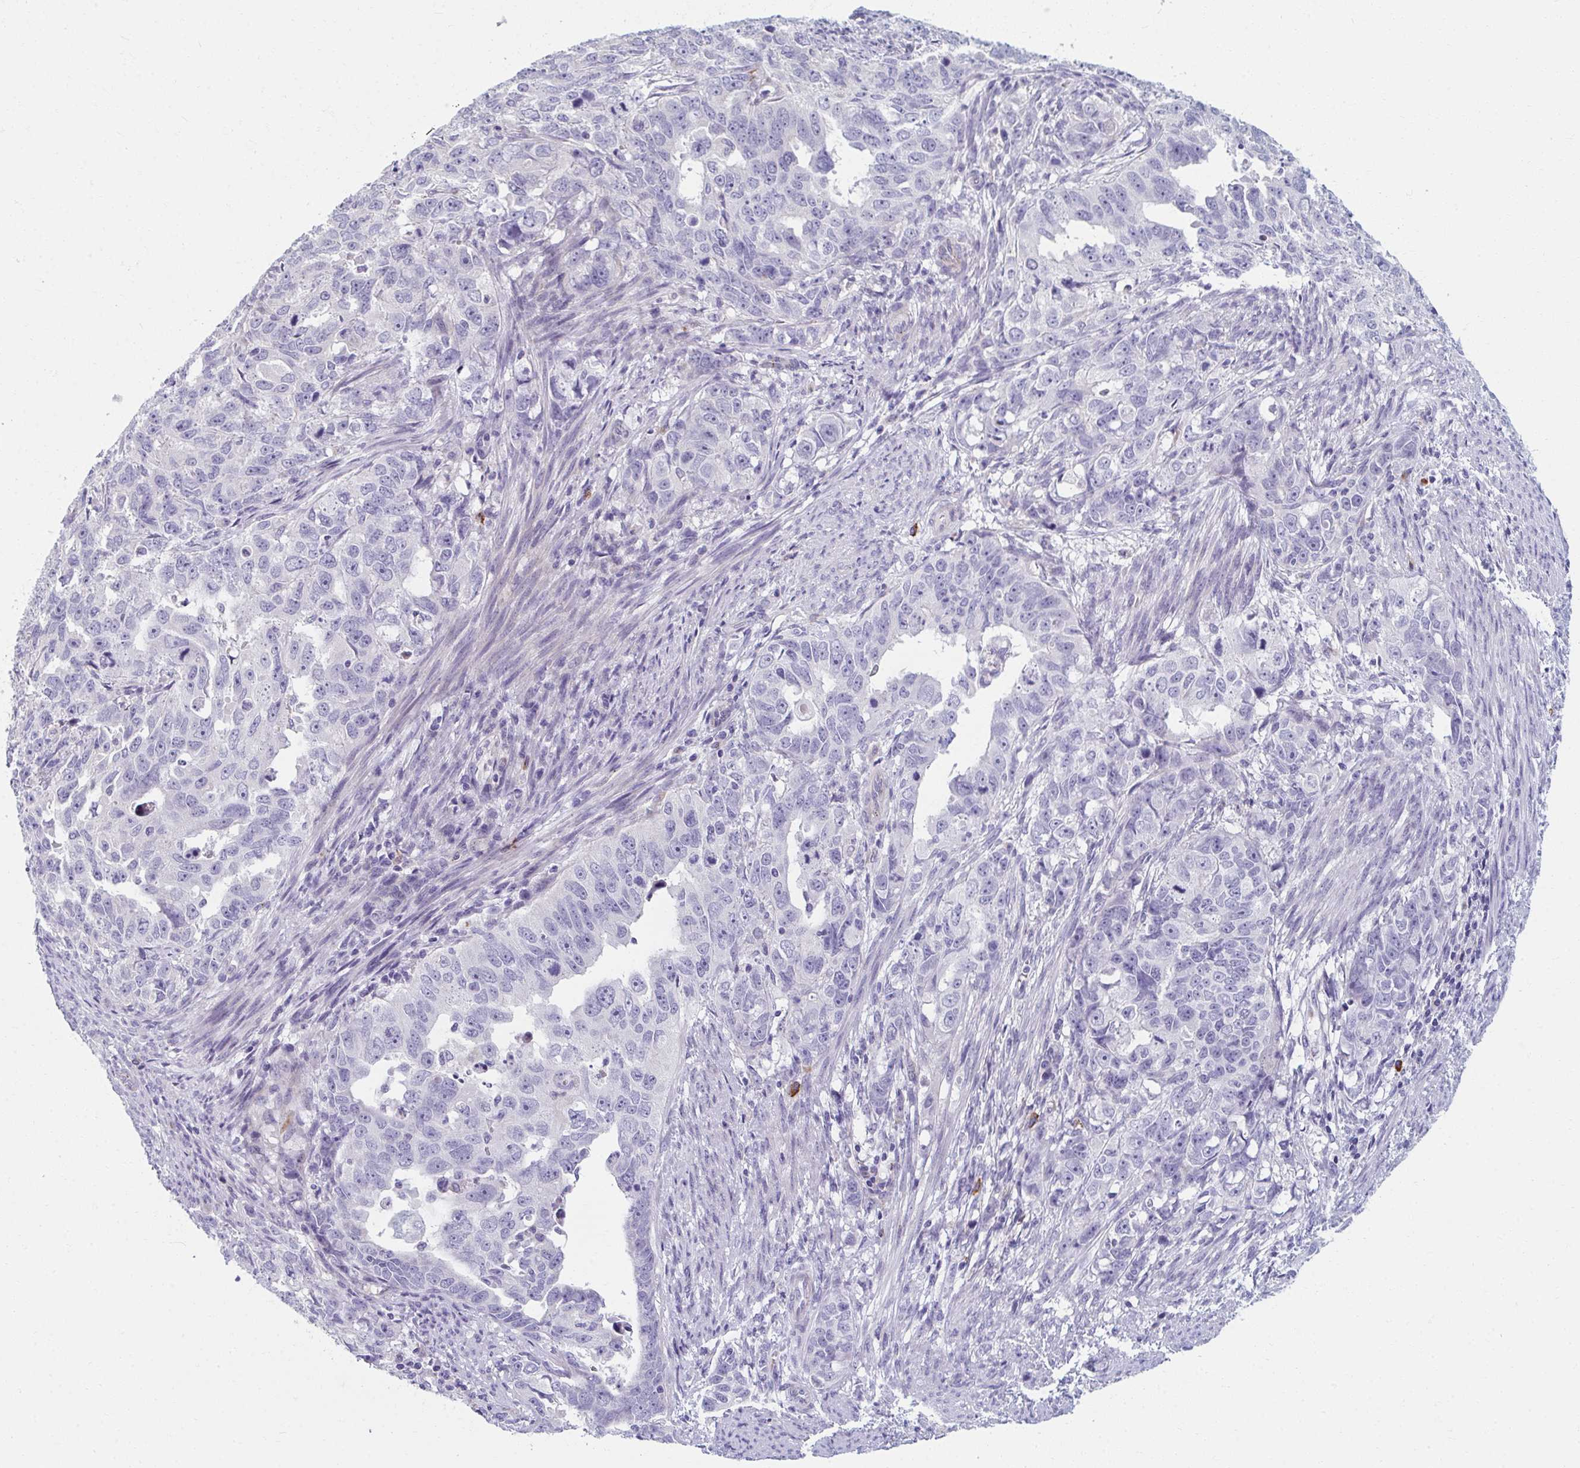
{"staining": {"intensity": "negative", "quantity": "none", "location": "none"}, "tissue": "endometrial cancer", "cell_type": "Tumor cells", "image_type": "cancer", "snomed": [{"axis": "morphology", "description": "Adenocarcinoma, NOS"}, {"axis": "topography", "description": "Endometrium"}], "caption": "DAB immunohistochemical staining of endometrial cancer (adenocarcinoma) demonstrates no significant staining in tumor cells. (Immunohistochemistry, brightfield microscopy, high magnification).", "gene": "EIF1AD", "patient": {"sex": "female", "age": 65}}